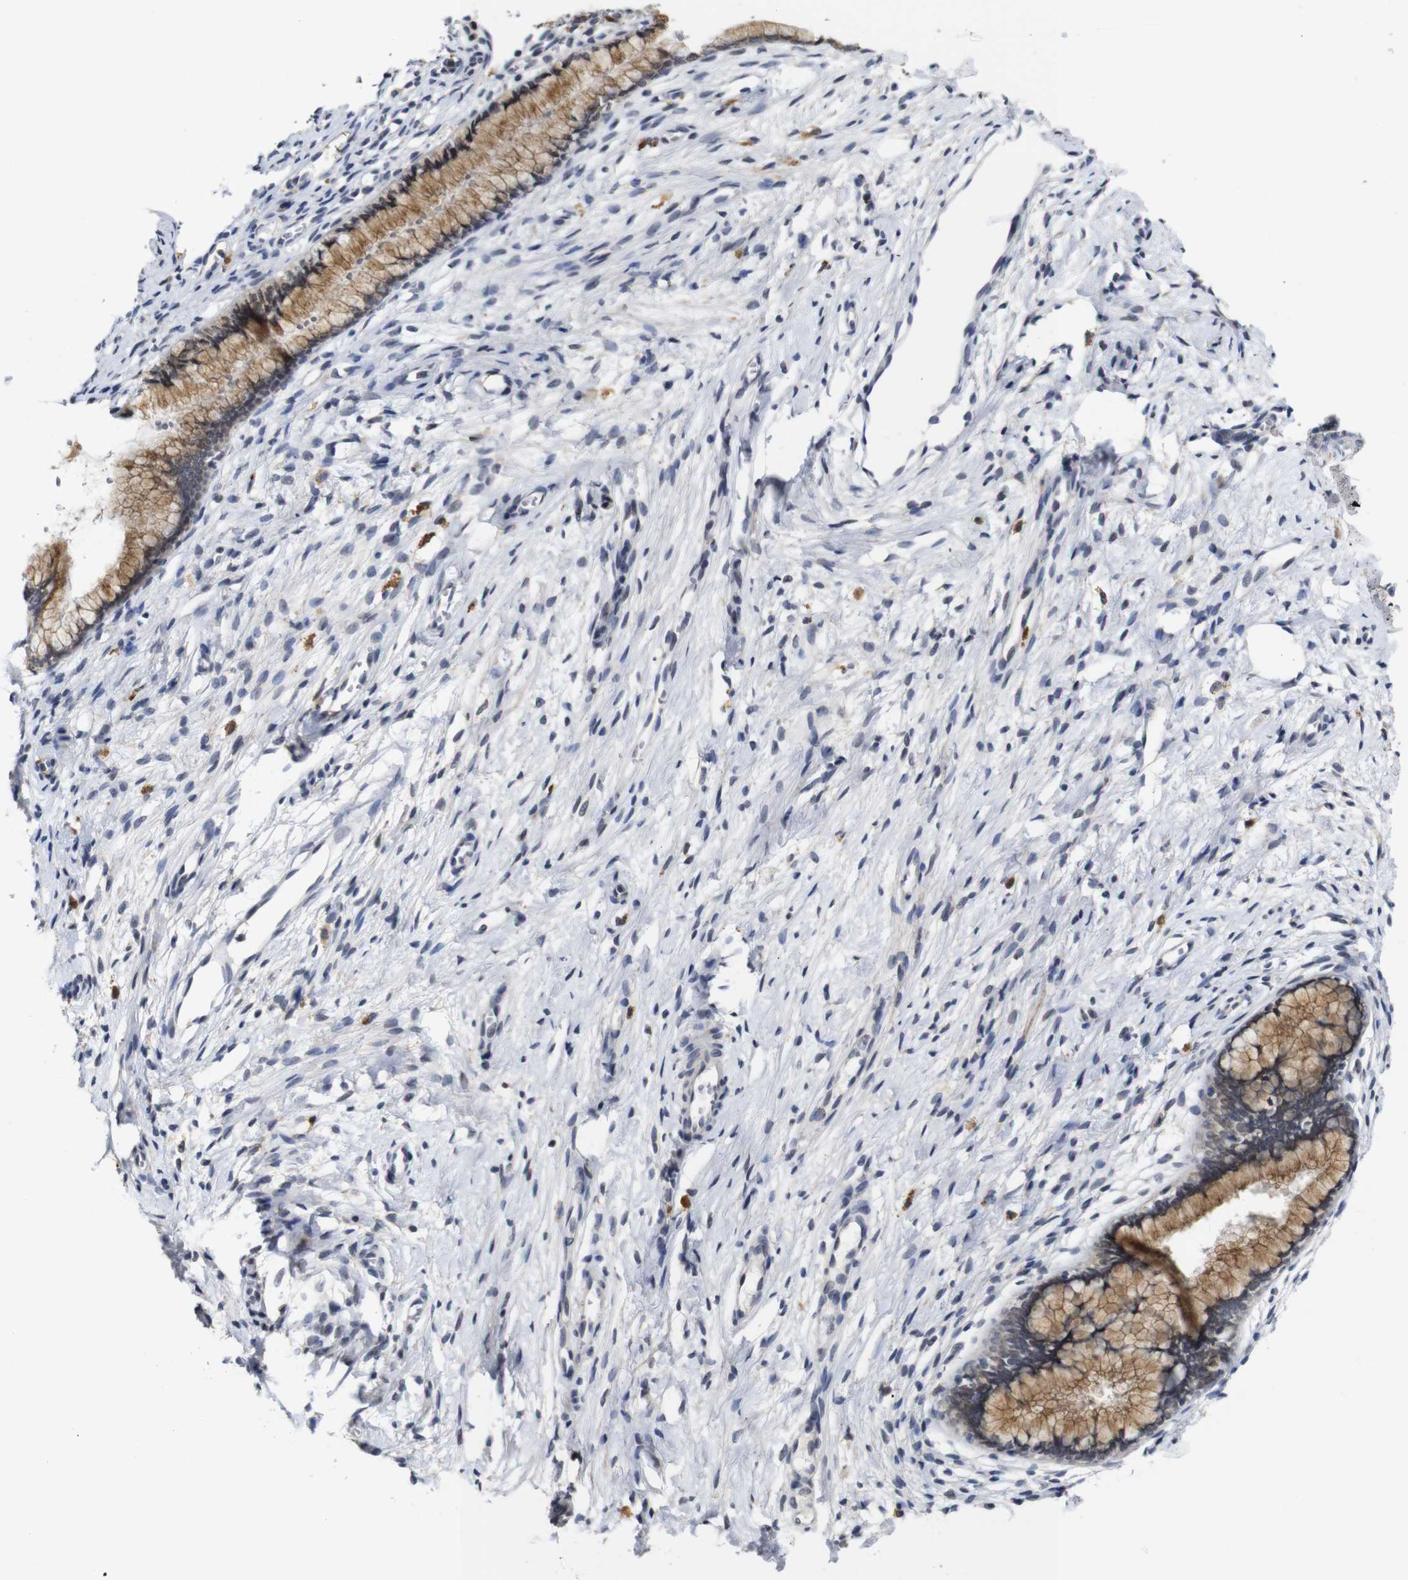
{"staining": {"intensity": "moderate", "quantity": ">75%", "location": "cytoplasmic/membranous"}, "tissue": "cervix", "cell_type": "Glandular cells", "image_type": "normal", "snomed": [{"axis": "morphology", "description": "Normal tissue, NOS"}, {"axis": "topography", "description": "Cervix"}], "caption": "Immunohistochemical staining of normal human cervix displays >75% levels of moderate cytoplasmic/membranous protein staining in approximately >75% of glandular cells. The staining was performed using DAB to visualize the protein expression in brown, while the nuclei were stained in blue with hematoxylin (Magnification: 20x).", "gene": "NTRK3", "patient": {"sex": "female", "age": 65}}